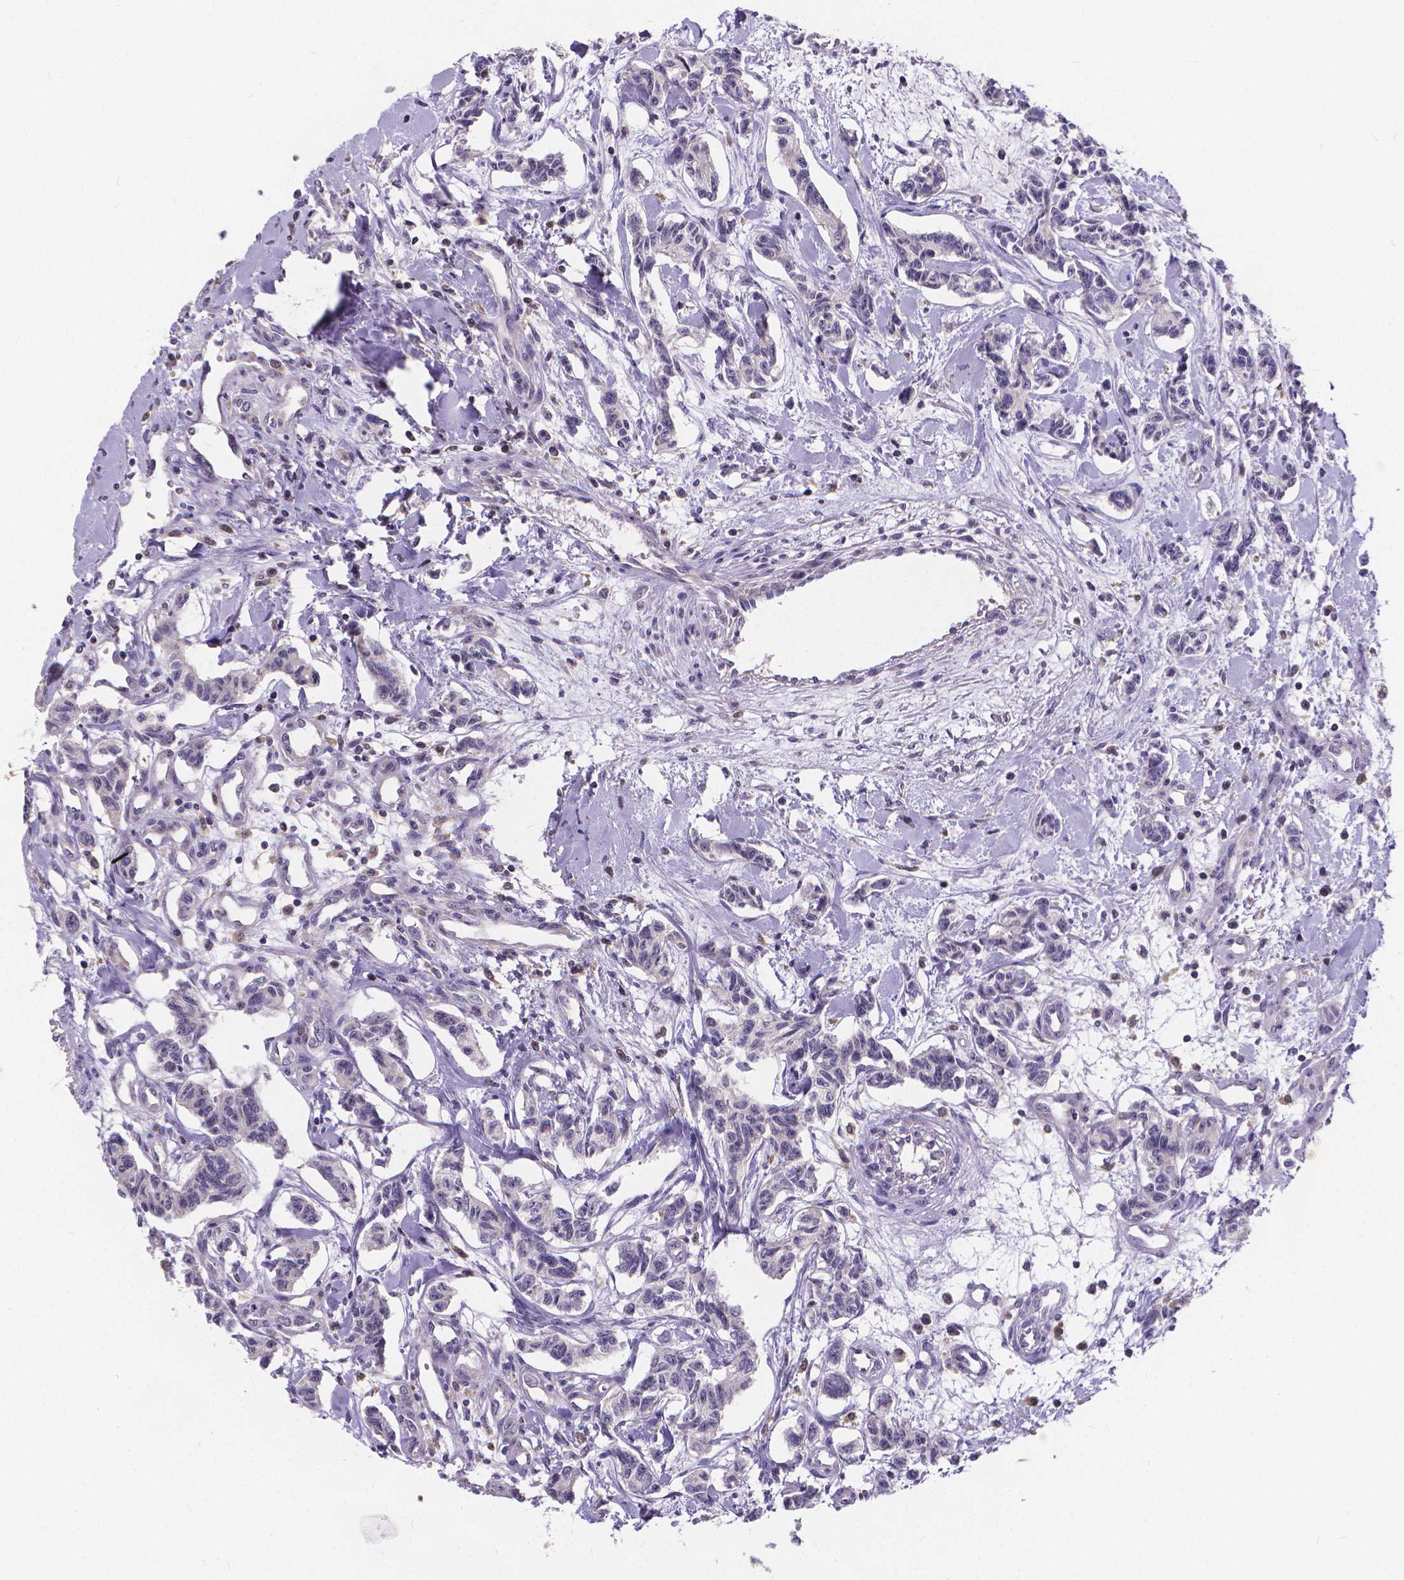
{"staining": {"intensity": "negative", "quantity": "none", "location": "none"}, "tissue": "carcinoid", "cell_type": "Tumor cells", "image_type": "cancer", "snomed": [{"axis": "morphology", "description": "Carcinoid, malignant, NOS"}, {"axis": "topography", "description": "Kidney"}], "caption": "Tumor cells are negative for brown protein staining in carcinoid (malignant). (Brightfield microscopy of DAB (3,3'-diaminobenzidine) immunohistochemistry (IHC) at high magnification).", "gene": "GLRB", "patient": {"sex": "female", "age": 41}}